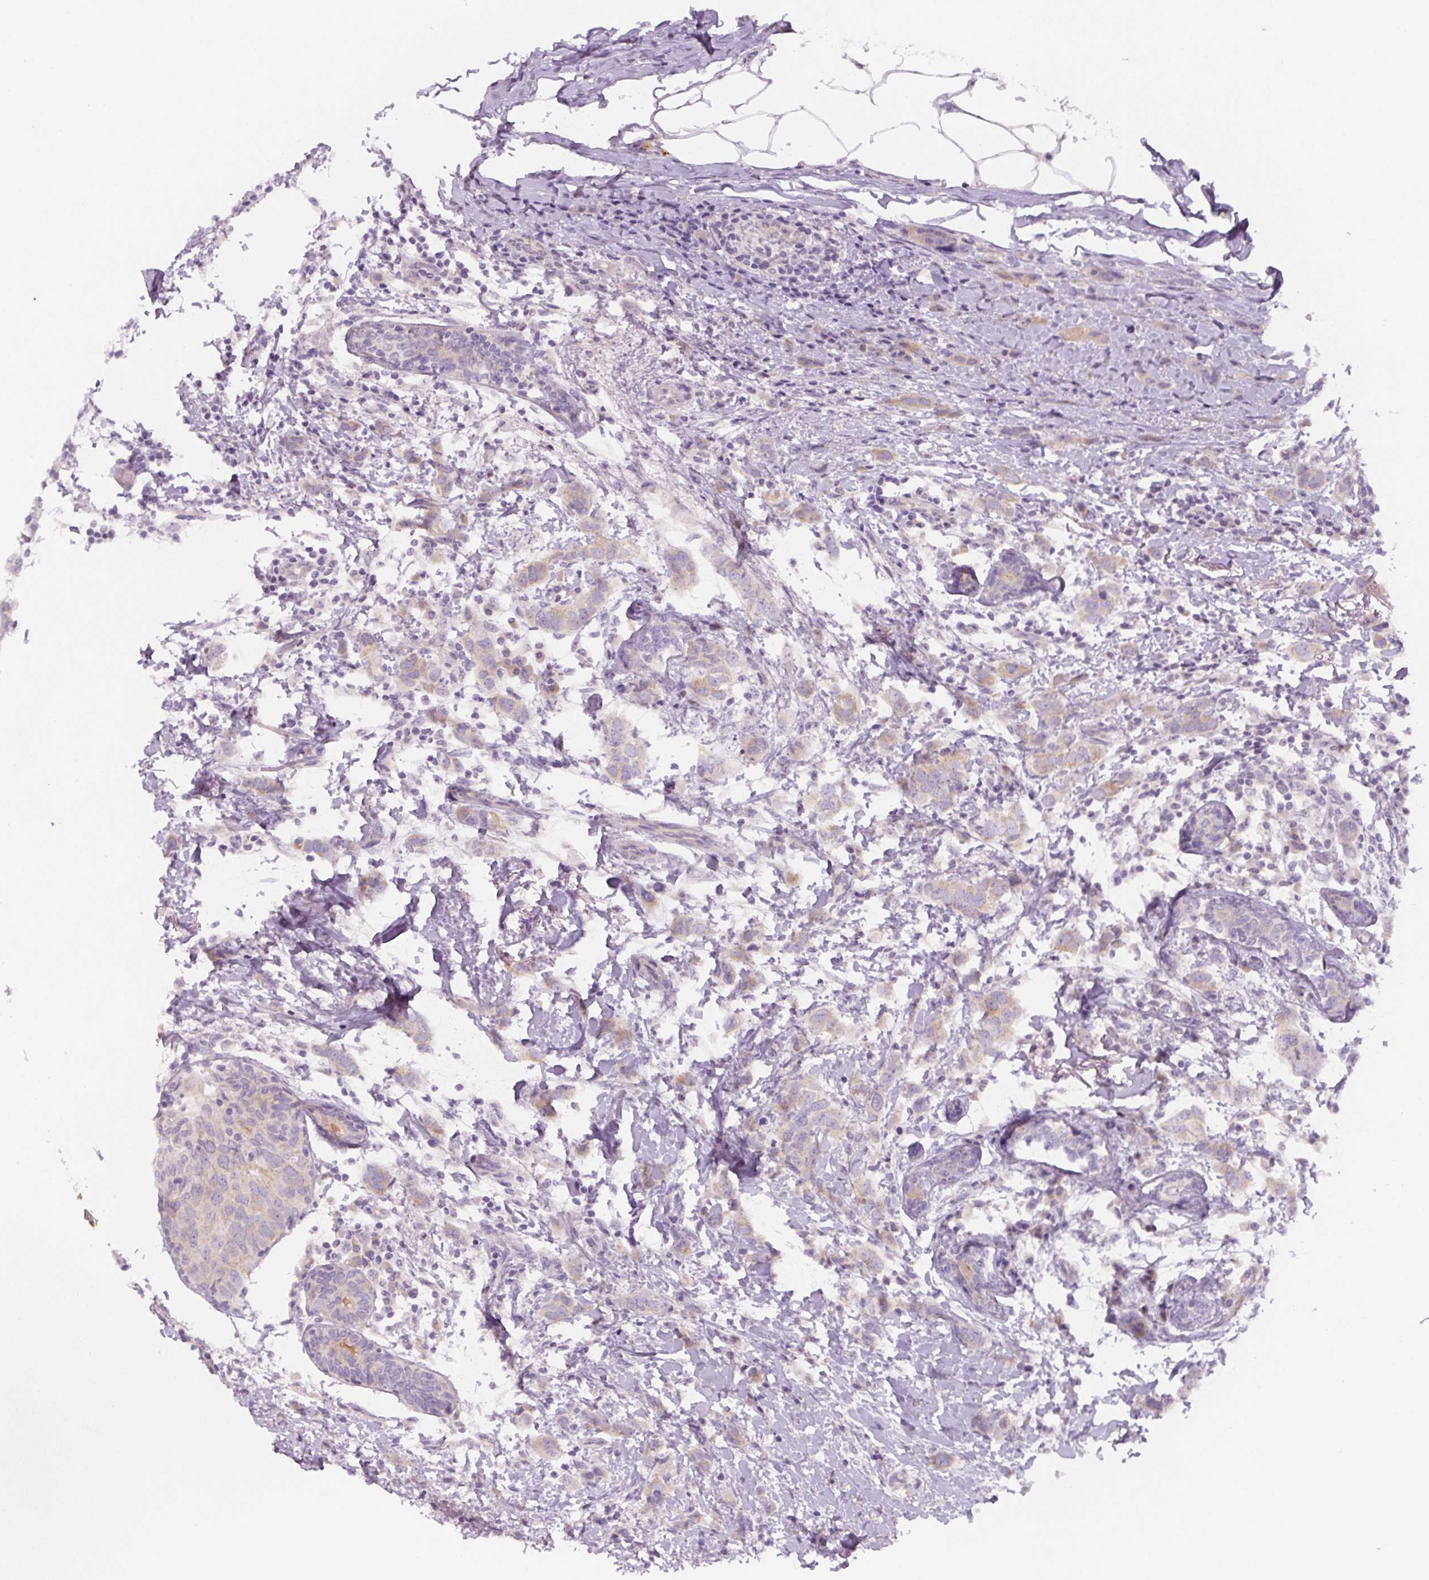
{"staining": {"intensity": "weak", "quantity": "25%-75%", "location": "cytoplasmic/membranous"}, "tissue": "breast cancer", "cell_type": "Tumor cells", "image_type": "cancer", "snomed": [{"axis": "morphology", "description": "Duct carcinoma"}, {"axis": "topography", "description": "Breast"}], "caption": "This histopathology image shows immunohistochemistry (IHC) staining of human infiltrating ductal carcinoma (breast), with low weak cytoplasmic/membranous staining in about 25%-75% of tumor cells.", "gene": "YIF1B", "patient": {"sex": "female", "age": 50}}